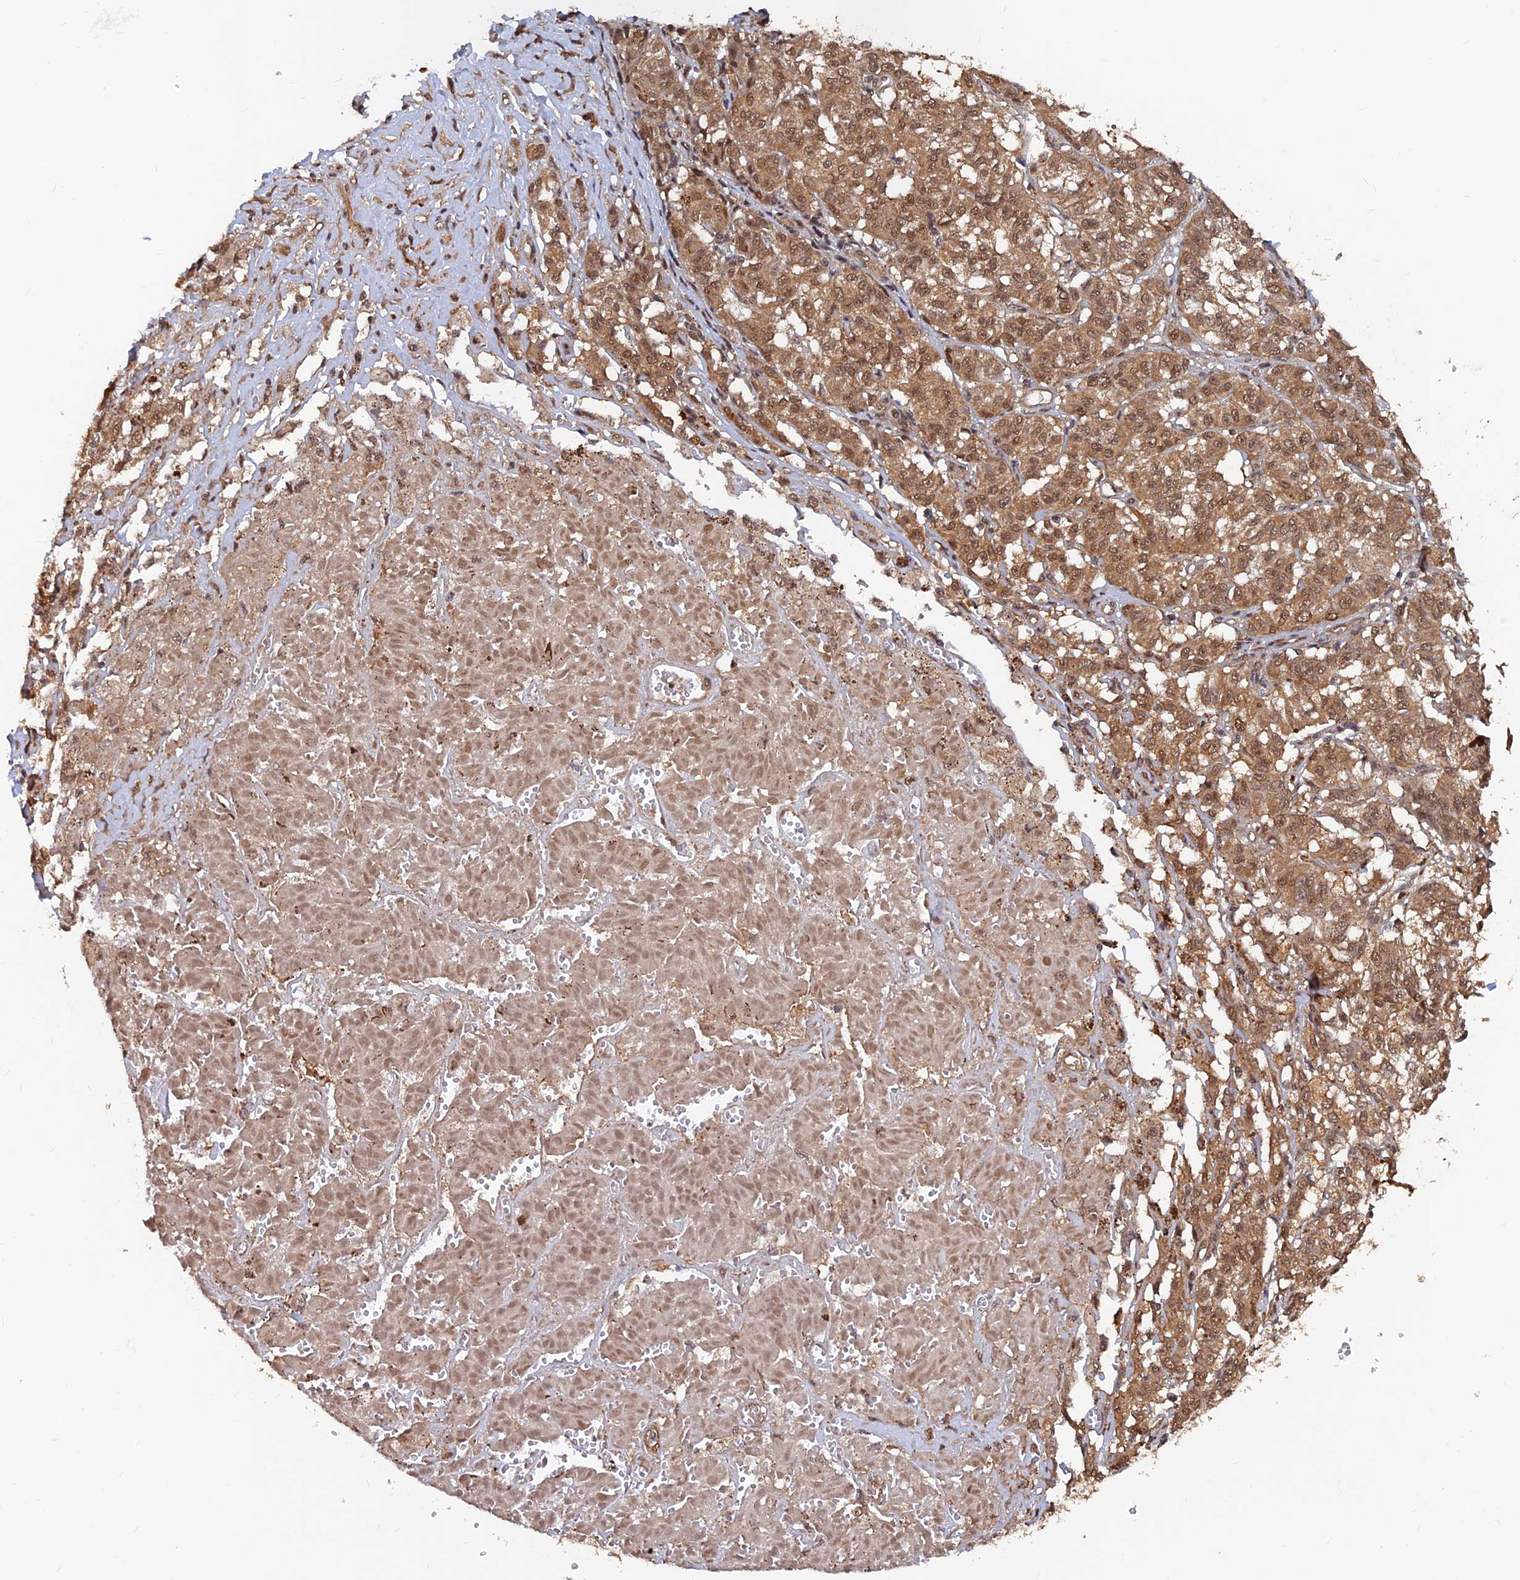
{"staining": {"intensity": "moderate", "quantity": ">75%", "location": "cytoplasmic/membranous,nuclear"}, "tissue": "melanoma", "cell_type": "Tumor cells", "image_type": "cancer", "snomed": [{"axis": "morphology", "description": "Malignant melanoma, NOS"}, {"axis": "topography", "description": "Skin"}], "caption": "Protein staining of malignant melanoma tissue exhibits moderate cytoplasmic/membranous and nuclear expression in about >75% of tumor cells. Nuclei are stained in blue.", "gene": "FAM53C", "patient": {"sex": "female", "age": 72}}